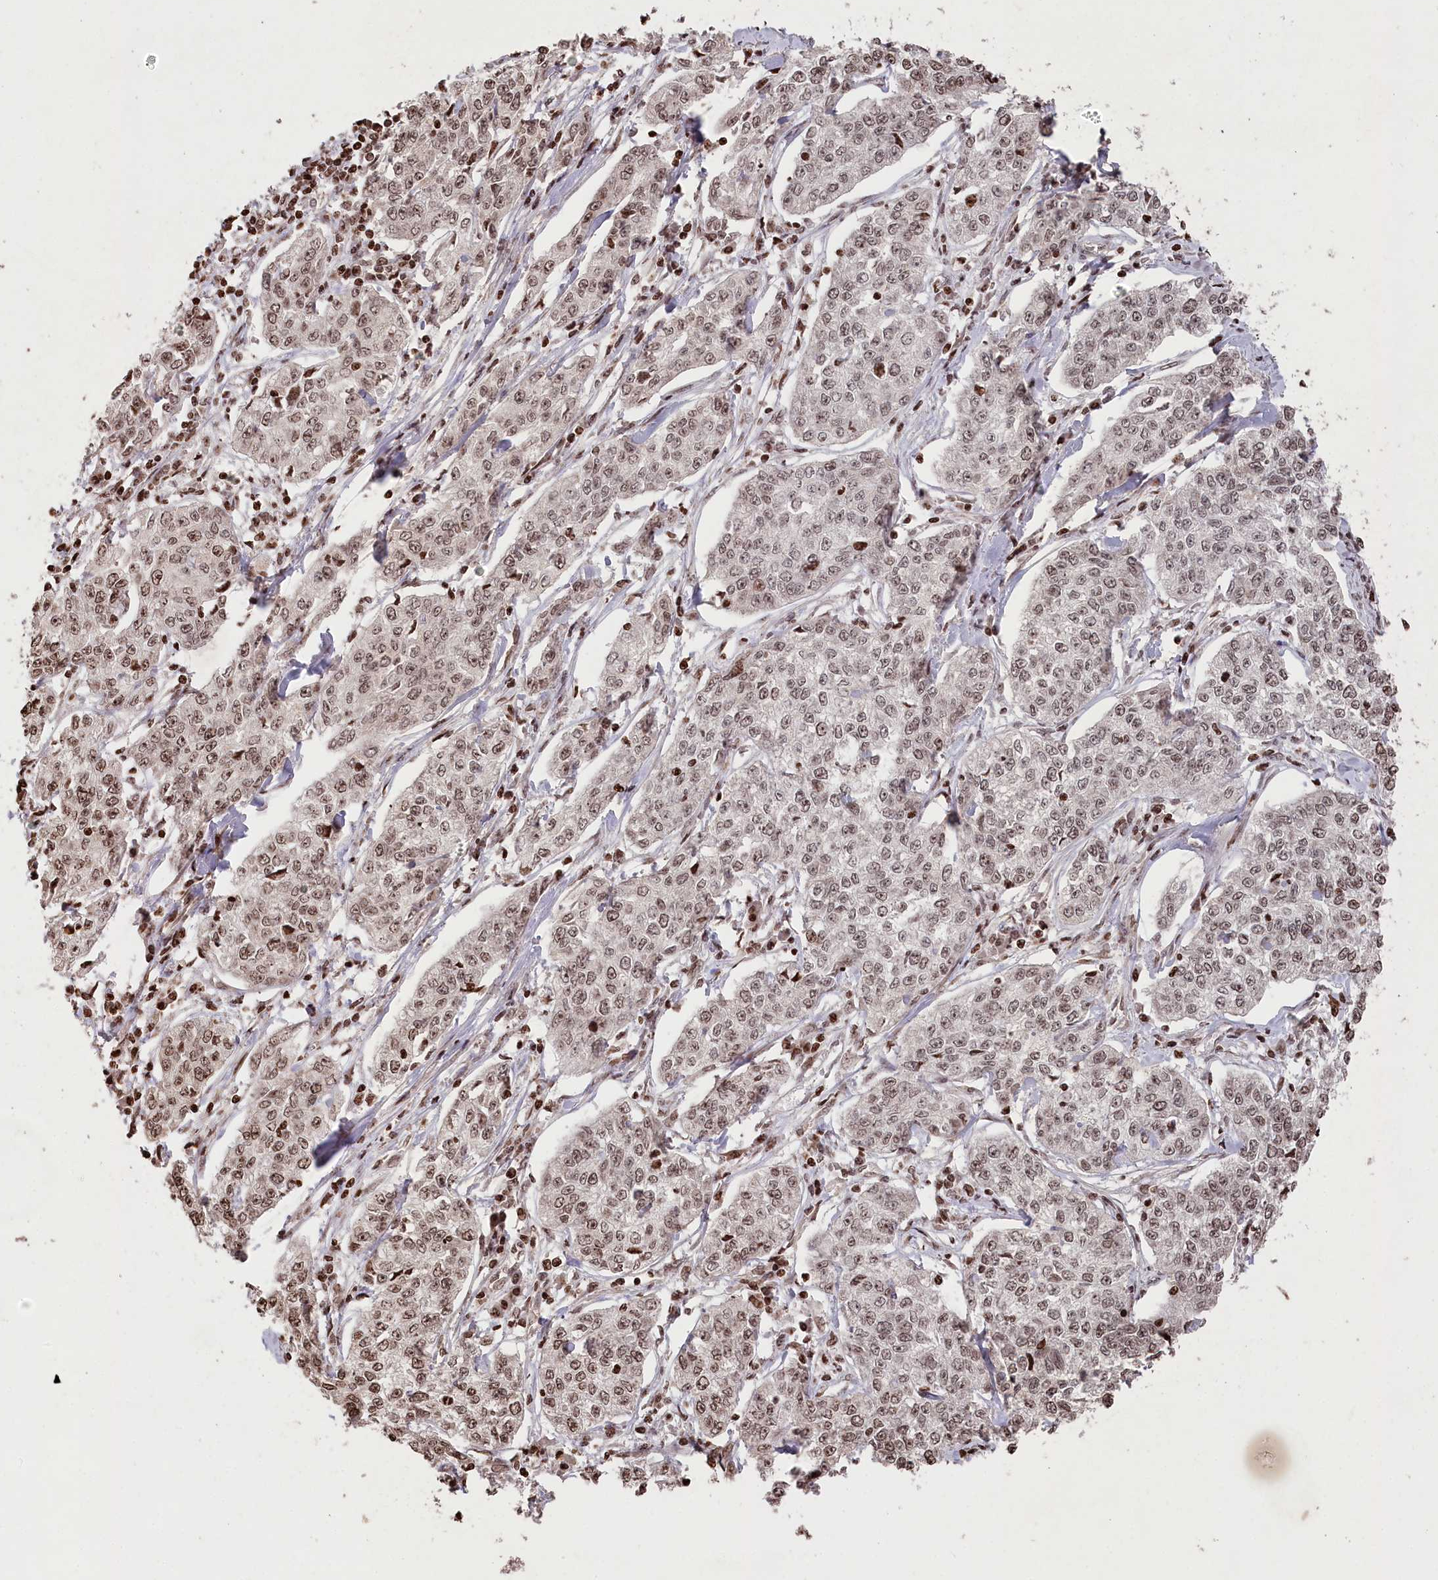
{"staining": {"intensity": "moderate", "quantity": ">75%", "location": "nuclear"}, "tissue": "cervical cancer", "cell_type": "Tumor cells", "image_type": "cancer", "snomed": [{"axis": "morphology", "description": "Squamous cell carcinoma, NOS"}, {"axis": "topography", "description": "Cervix"}], "caption": "Moderate nuclear expression for a protein is present in approximately >75% of tumor cells of cervical cancer using IHC.", "gene": "CCSER2", "patient": {"sex": "female", "age": 35}}